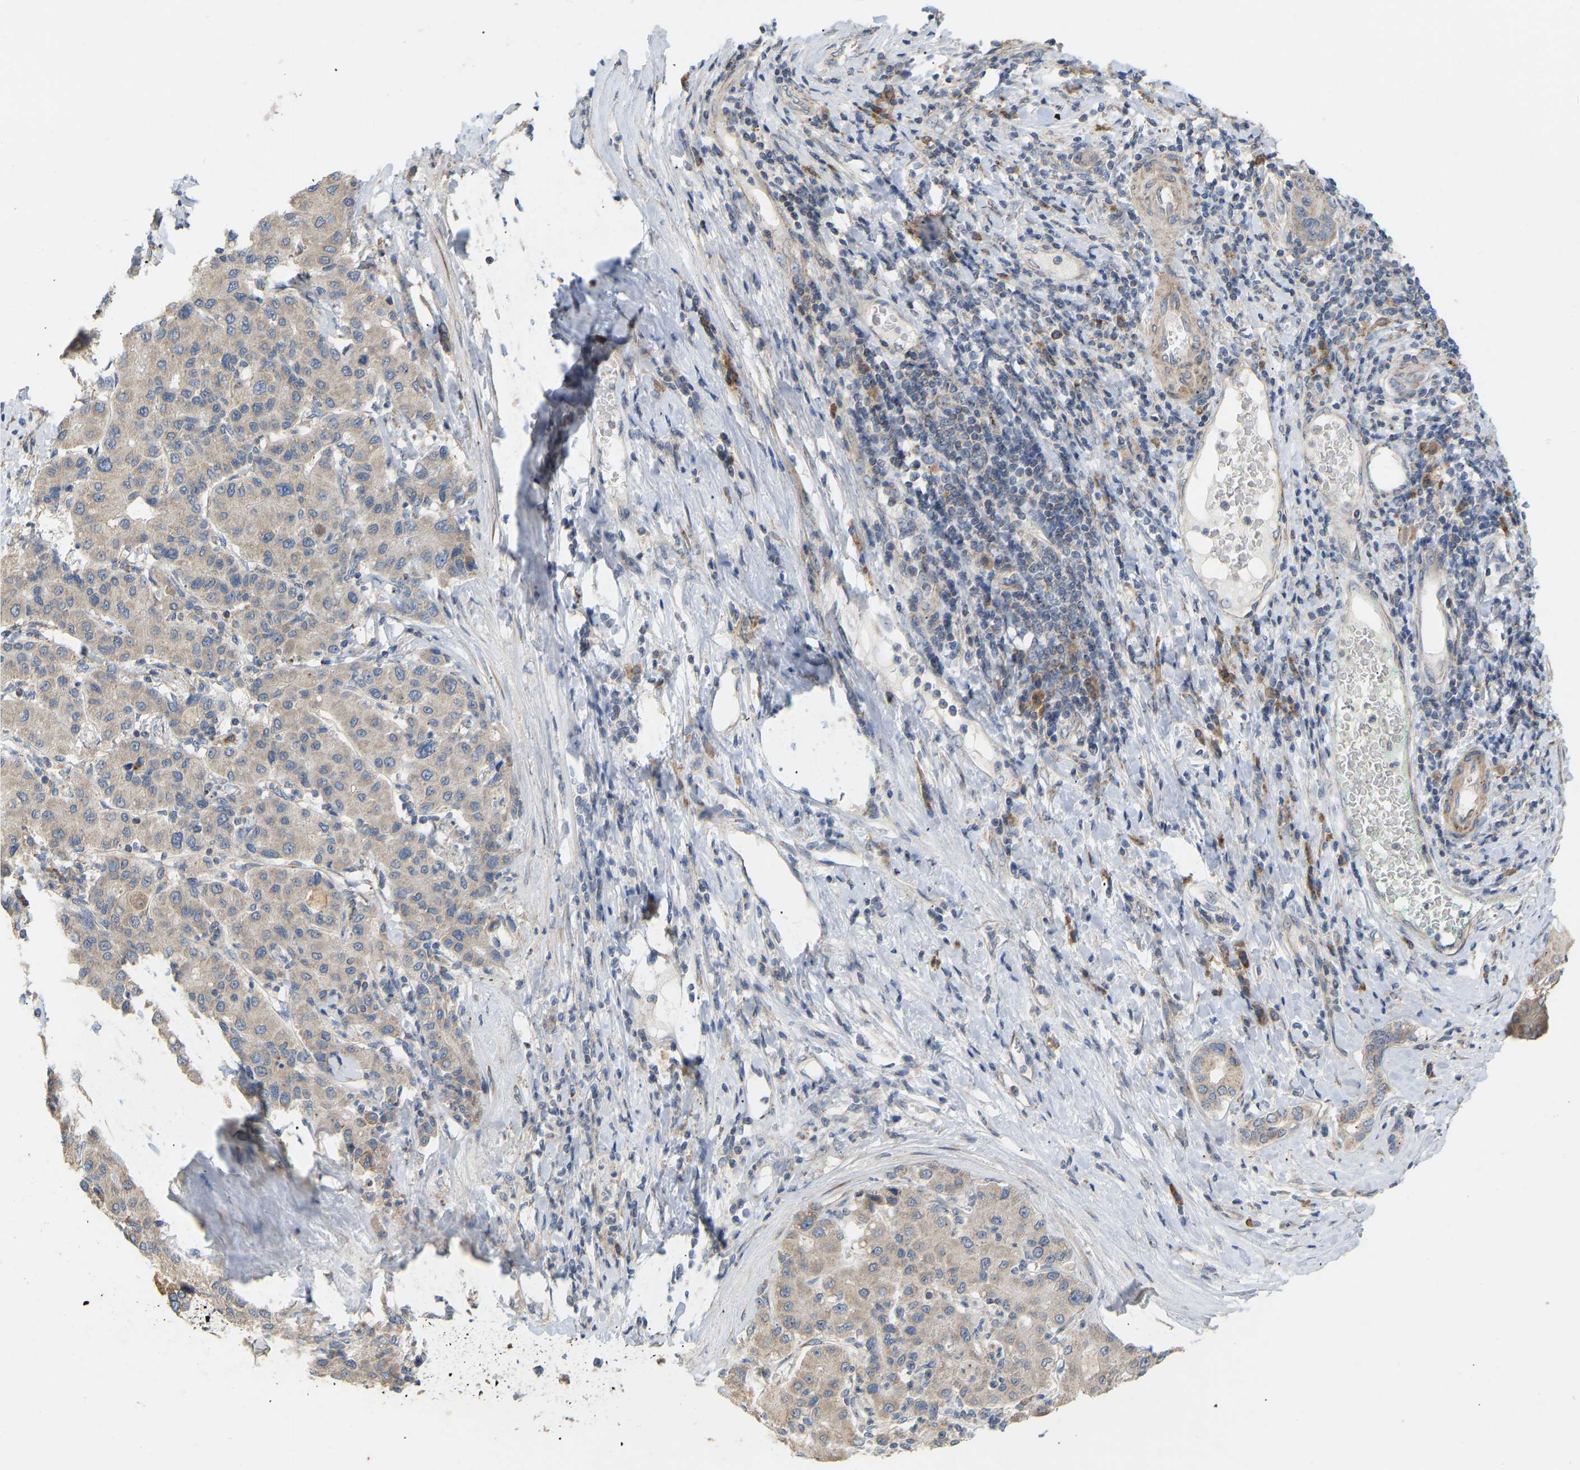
{"staining": {"intensity": "weak", "quantity": "25%-75%", "location": "cytoplasmic/membranous"}, "tissue": "liver cancer", "cell_type": "Tumor cells", "image_type": "cancer", "snomed": [{"axis": "morphology", "description": "Carcinoma, Hepatocellular, NOS"}, {"axis": "topography", "description": "Liver"}], "caption": "Protein staining demonstrates weak cytoplasmic/membranous expression in approximately 25%-75% of tumor cells in liver cancer (hepatocellular carcinoma).", "gene": "HACD2", "patient": {"sex": "male", "age": 65}}